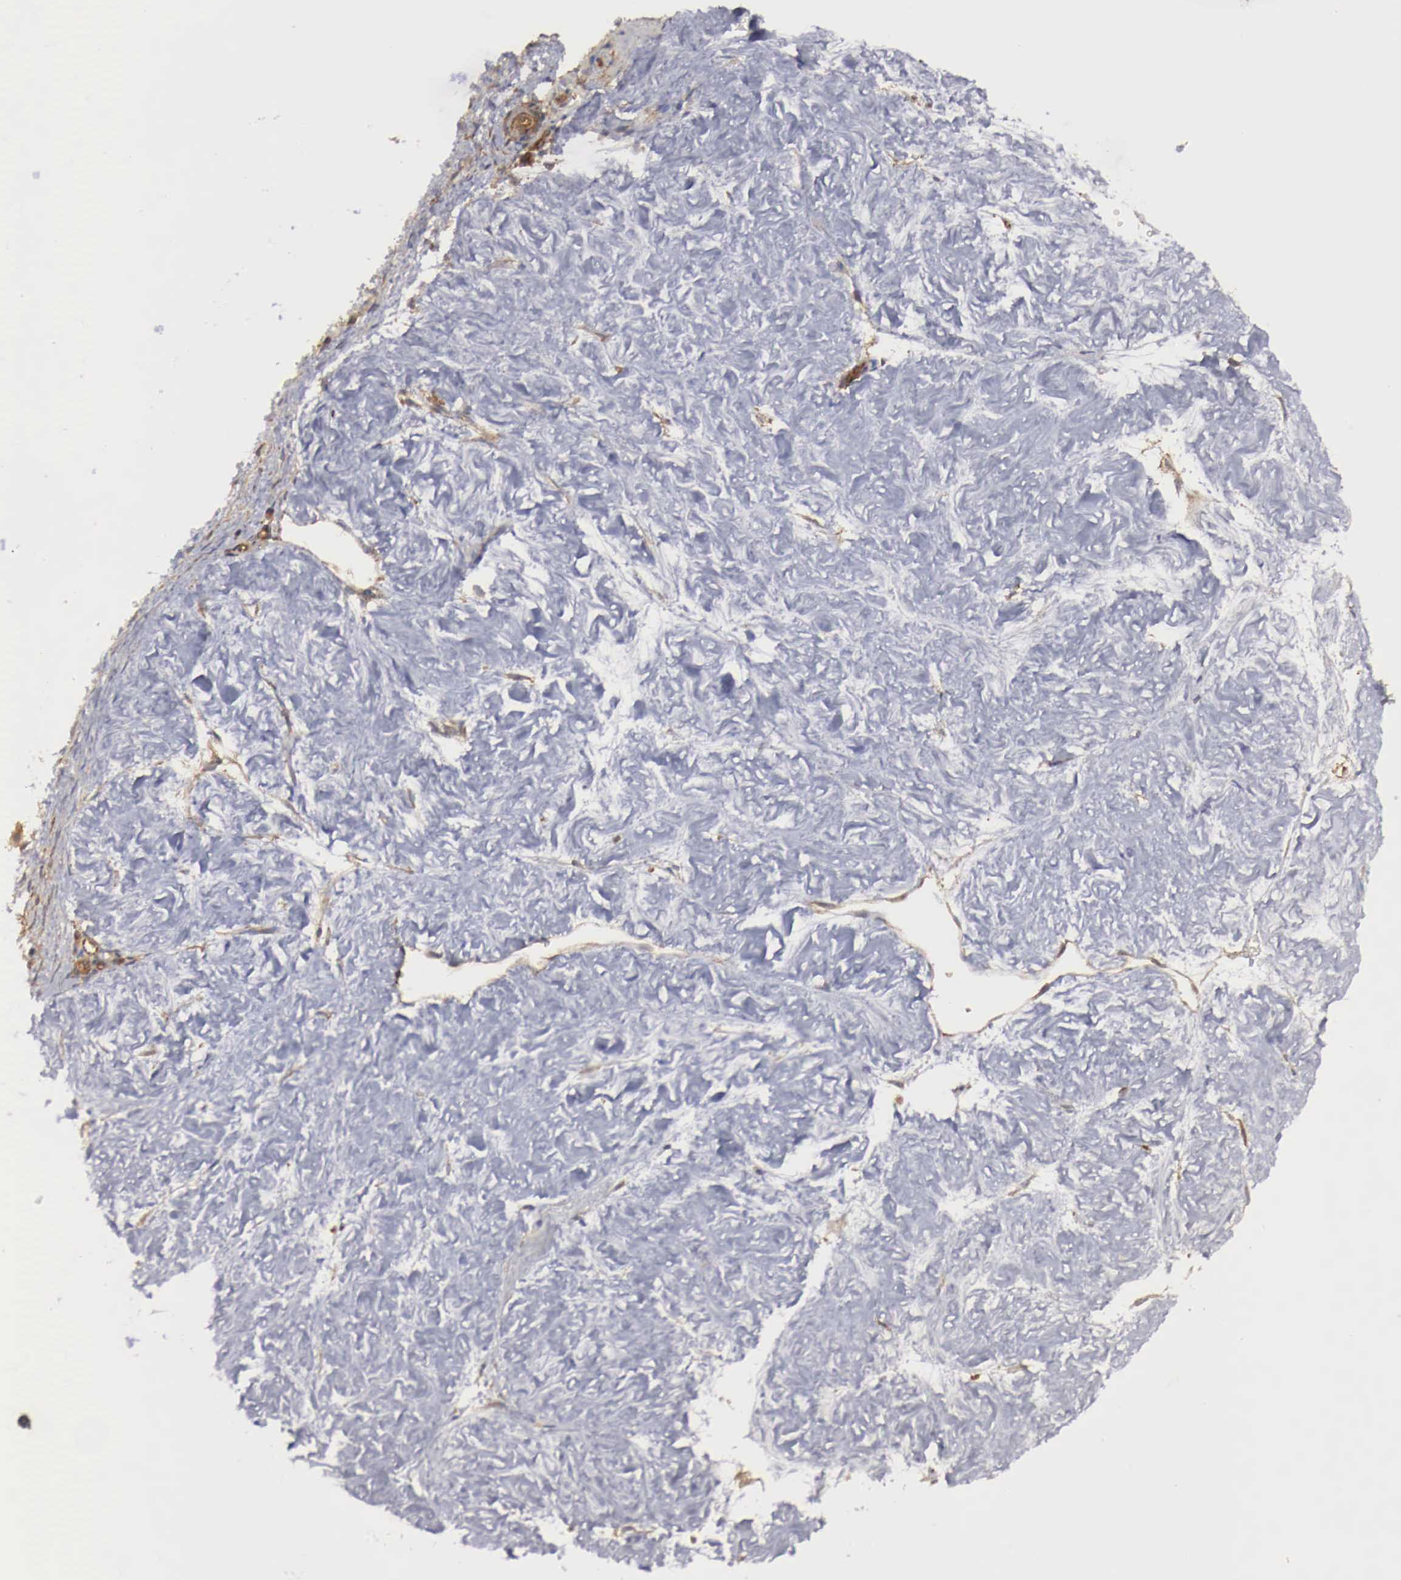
{"staining": {"intensity": "moderate", "quantity": ">75%", "location": "cytoplasmic/membranous"}, "tissue": "ovarian cancer", "cell_type": "Tumor cells", "image_type": "cancer", "snomed": [{"axis": "morphology", "description": "Carcinoma, endometroid"}, {"axis": "topography", "description": "Ovary"}], "caption": "About >75% of tumor cells in human ovarian endometroid carcinoma exhibit moderate cytoplasmic/membranous protein staining as visualized by brown immunohistochemical staining.", "gene": "ARMCX4", "patient": {"sex": "female", "age": 52}}